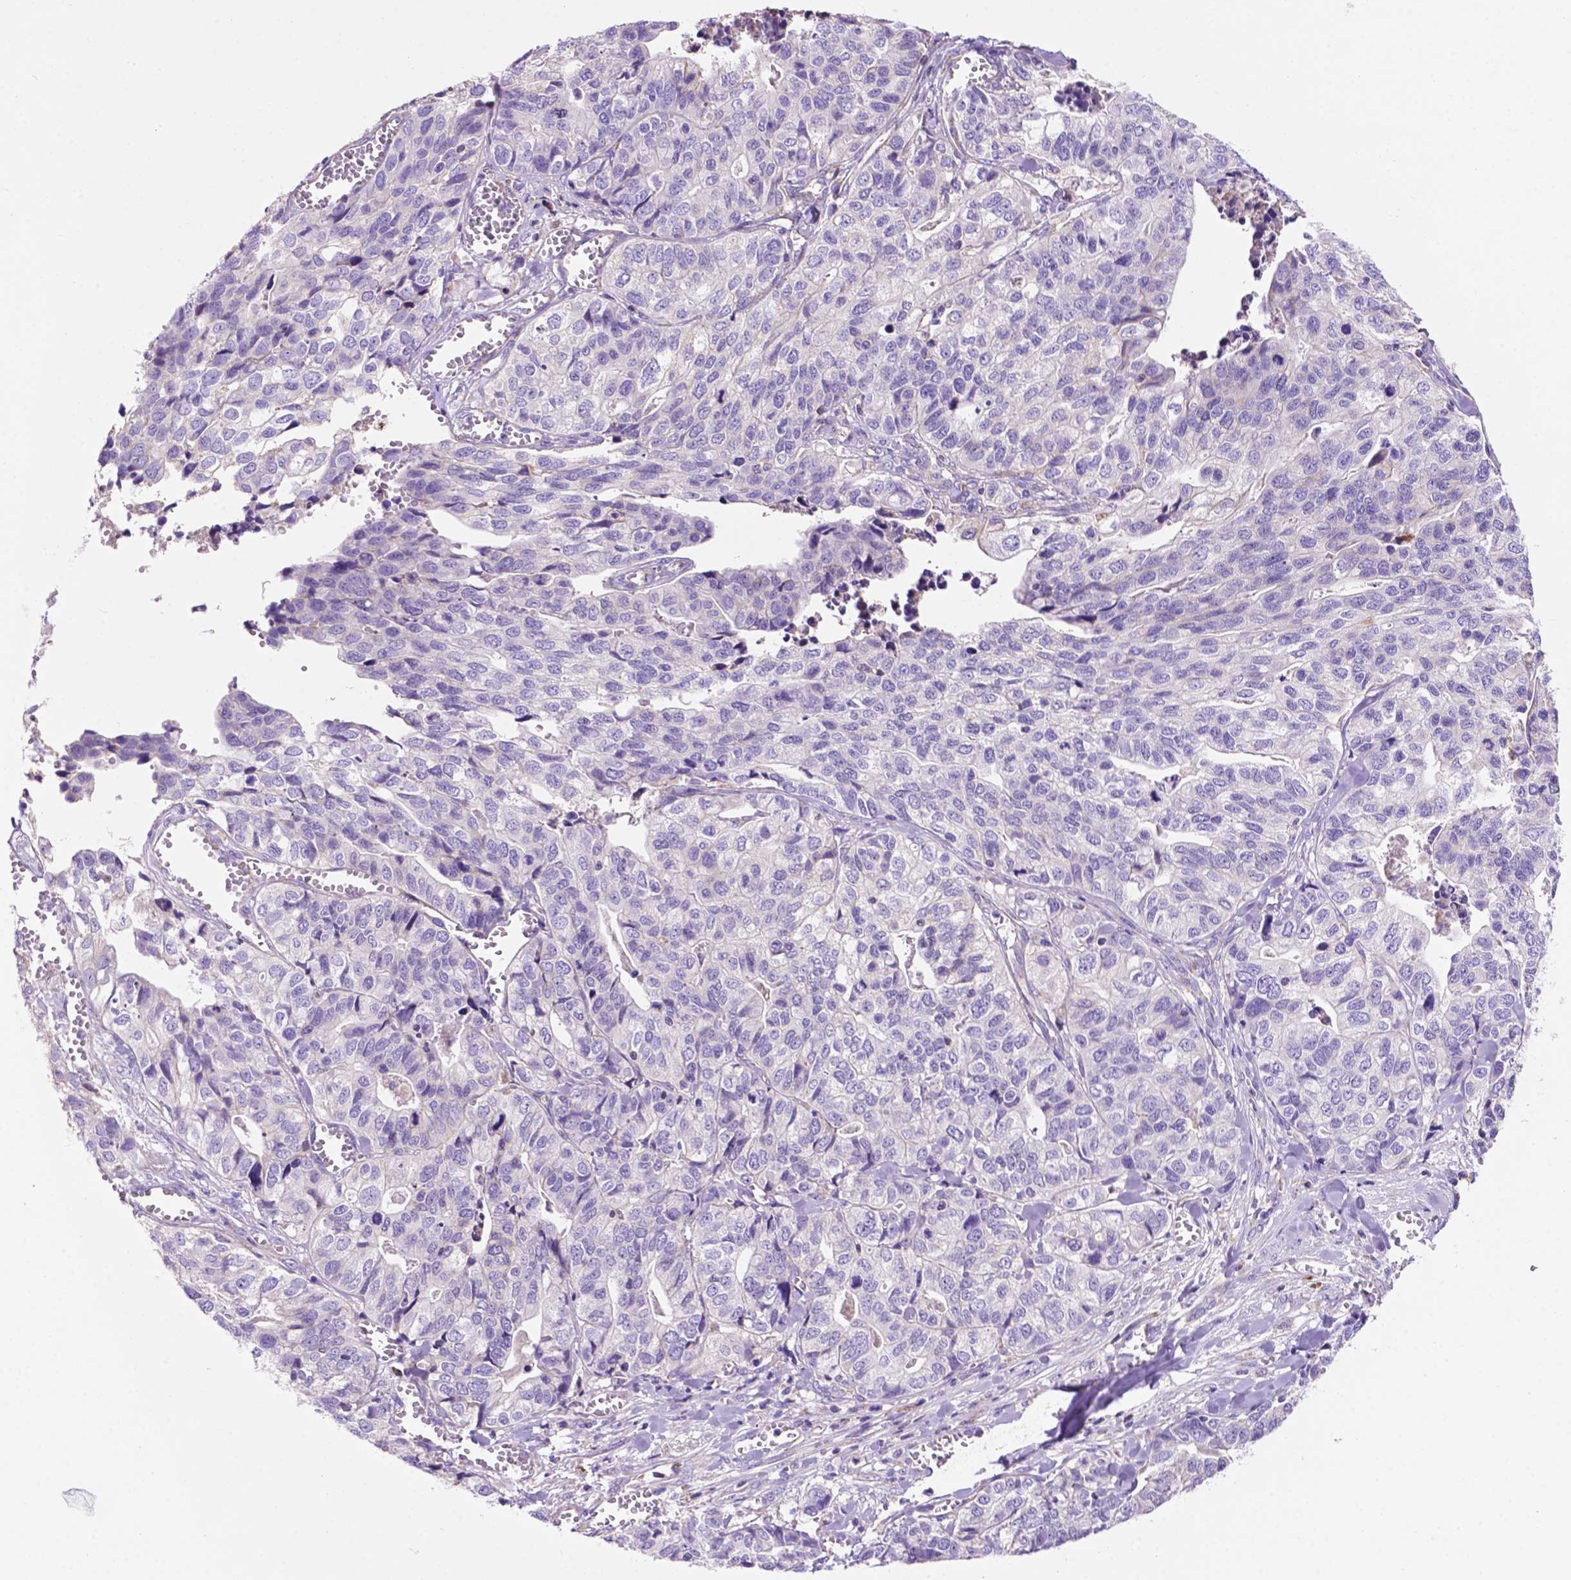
{"staining": {"intensity": "negative", "quantity": "none", "location": "none"}, "tissue": "stomach cancer", "cell_type": "Tumor cells", "image_type": "cancer", "snomed": [{"axis": "morphology", "description": "Adenocarcinoma, NOS"}, {"axis": "topography", "description": "Stomach, upper"}], "caption": "This is an IHC photomicrograph of human stomach cancer (adenocarcinoma). There is no expression in tumor cells.", "gene": "PHYHIP", "patient": {"sex": "female", "age": 67}}